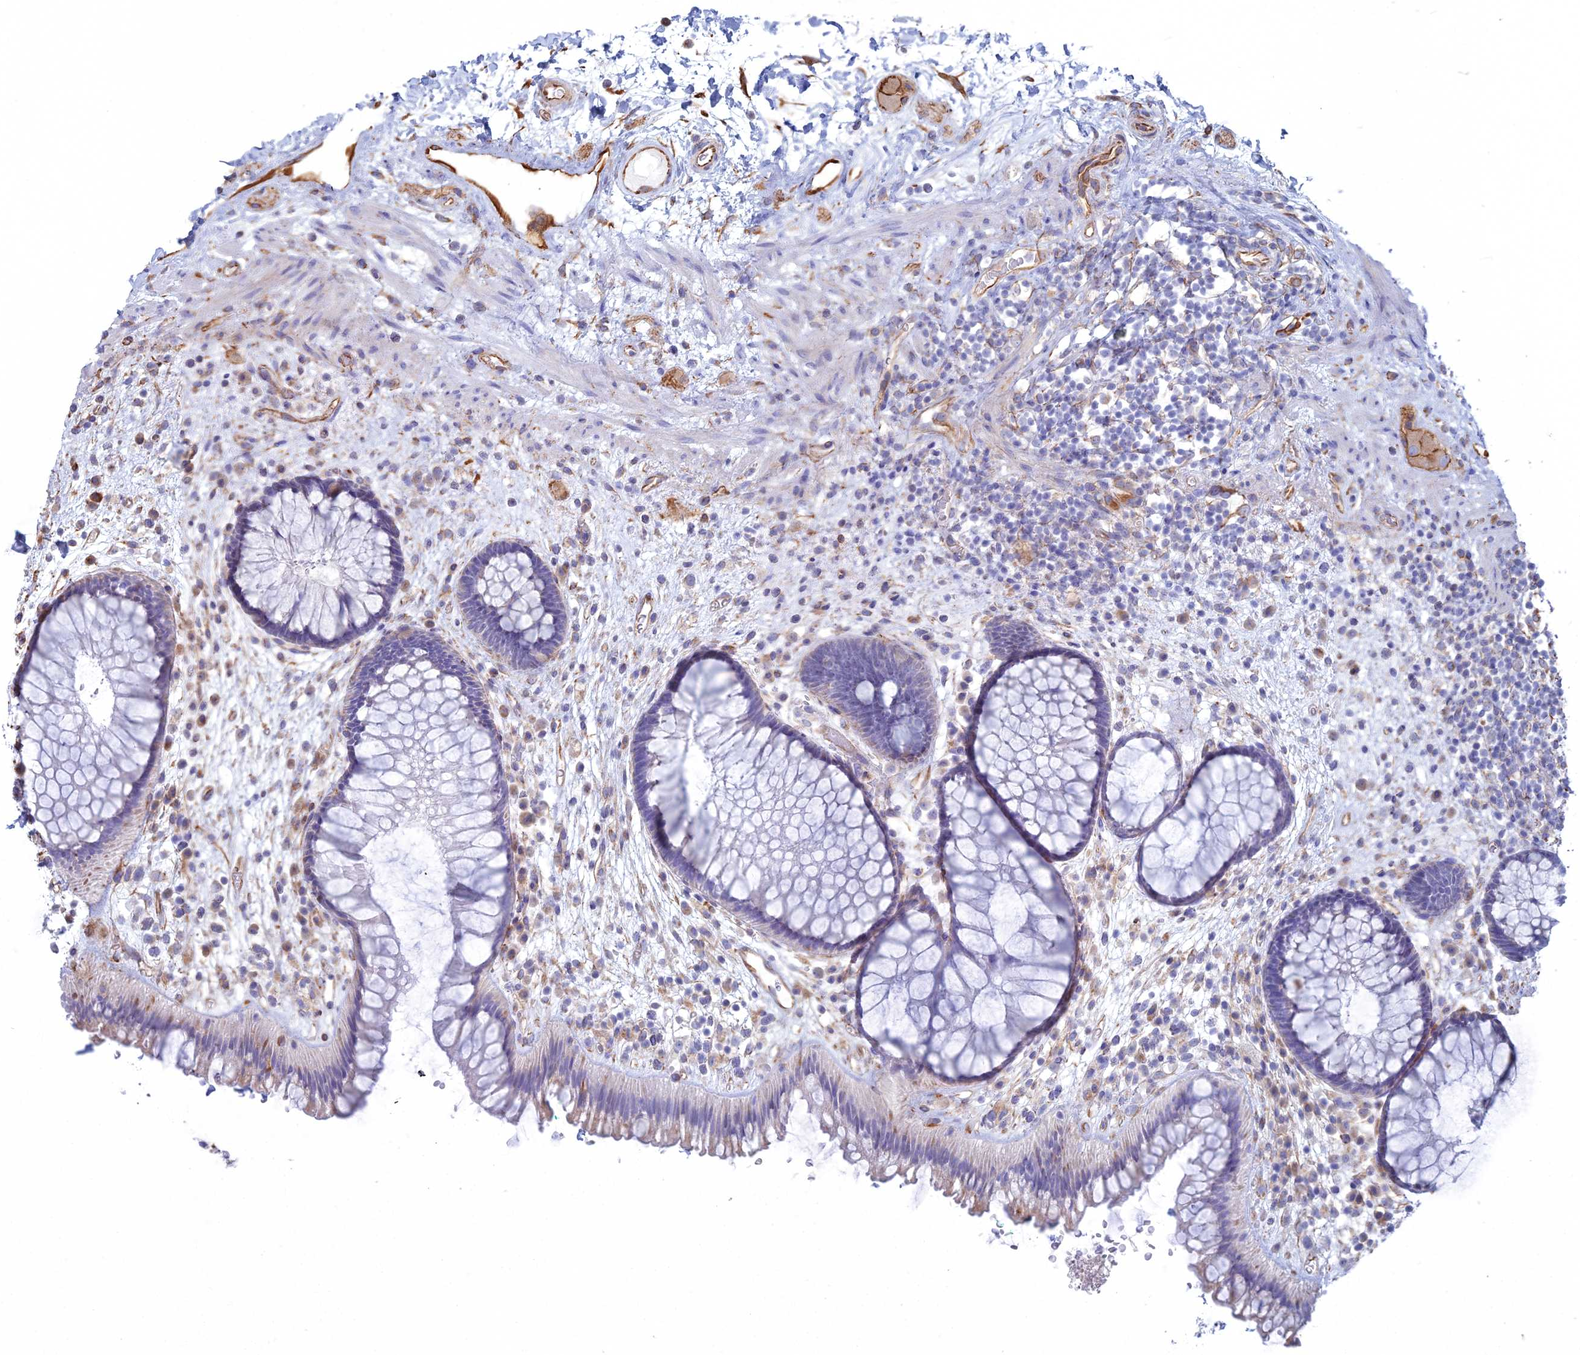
{"staining": {"intensity": "negative", "quantity": "none", "location": "none"}, "tissue": "rectum", "cell_type": "Glandular cells", "image_type": "normal", "snomed": [{"axis": "morphology", "description": "Normal tissue, NOS"}, {"axis": "topography", "description": "Rectum"}], "caption": "This is an IHC photomicrograph of unremarkable rectum. There is no expression in glandular cells.", "gene": "CLVS2", "patient": {"sex": "male", "age": 51}}